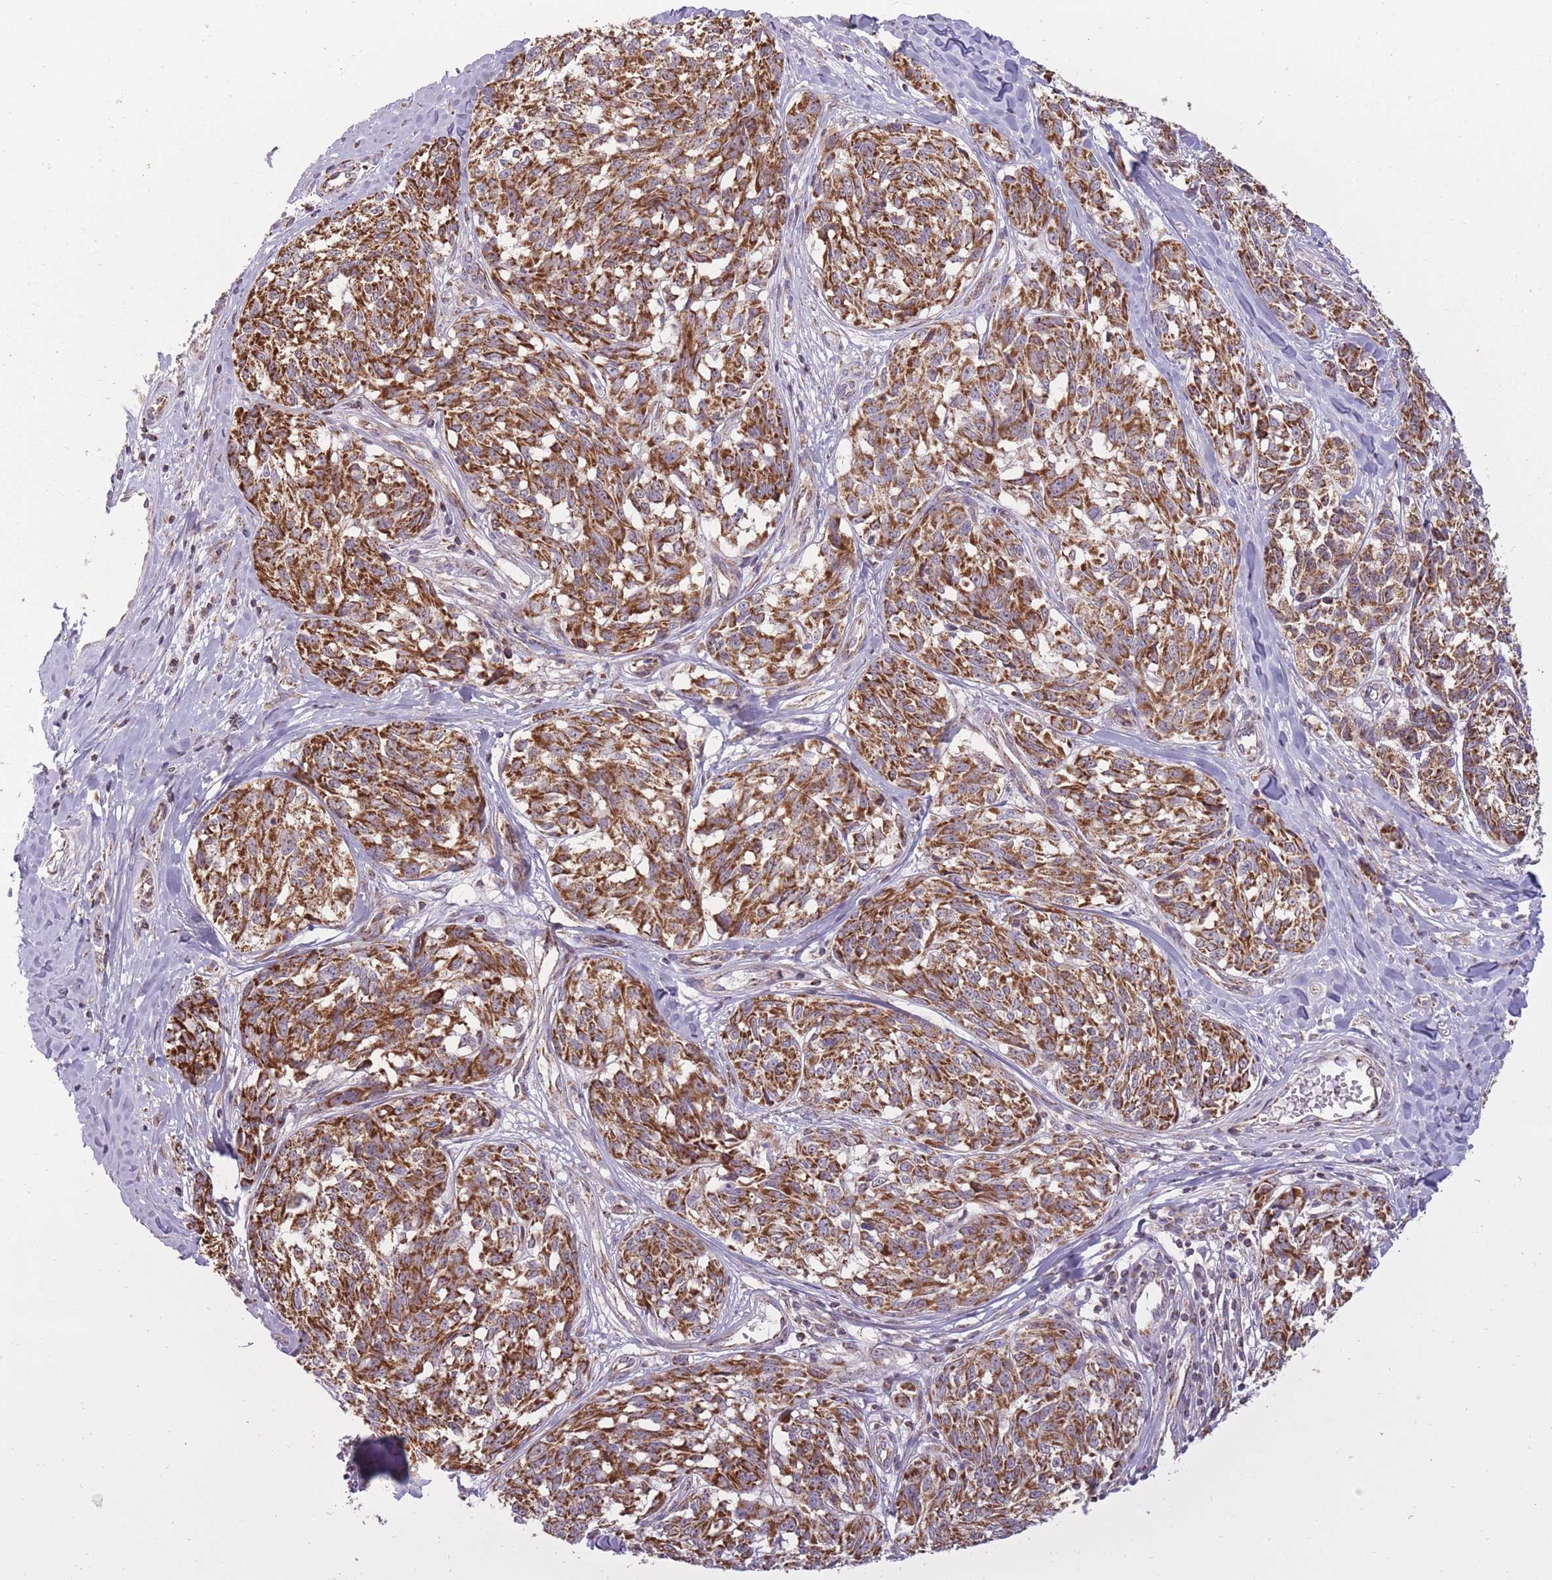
{"staining": {"intensity": "strong", "quantity": ">75%", "location": "cytoplasmic/membranous"}, "tissue": "melanoma", "cell_type": "Tumor cells", "image_type": "cancer", "snomed": [{"axis": "morphology", "description": "Normal tissue, NOS"}, {"axis": "morphology", "description": "Malignant melanoma, NOS"}, {"axis": "topography", "description": "Skin"}], "caption": "Approximately >75% of tumor cells in human melanoma exhibit strong cytoplasmic/membranous protein expression as visualized by brown immunohistochemical staining.", "gene": "LIN7C", "patient": {"sex": "female", "age": 64}}